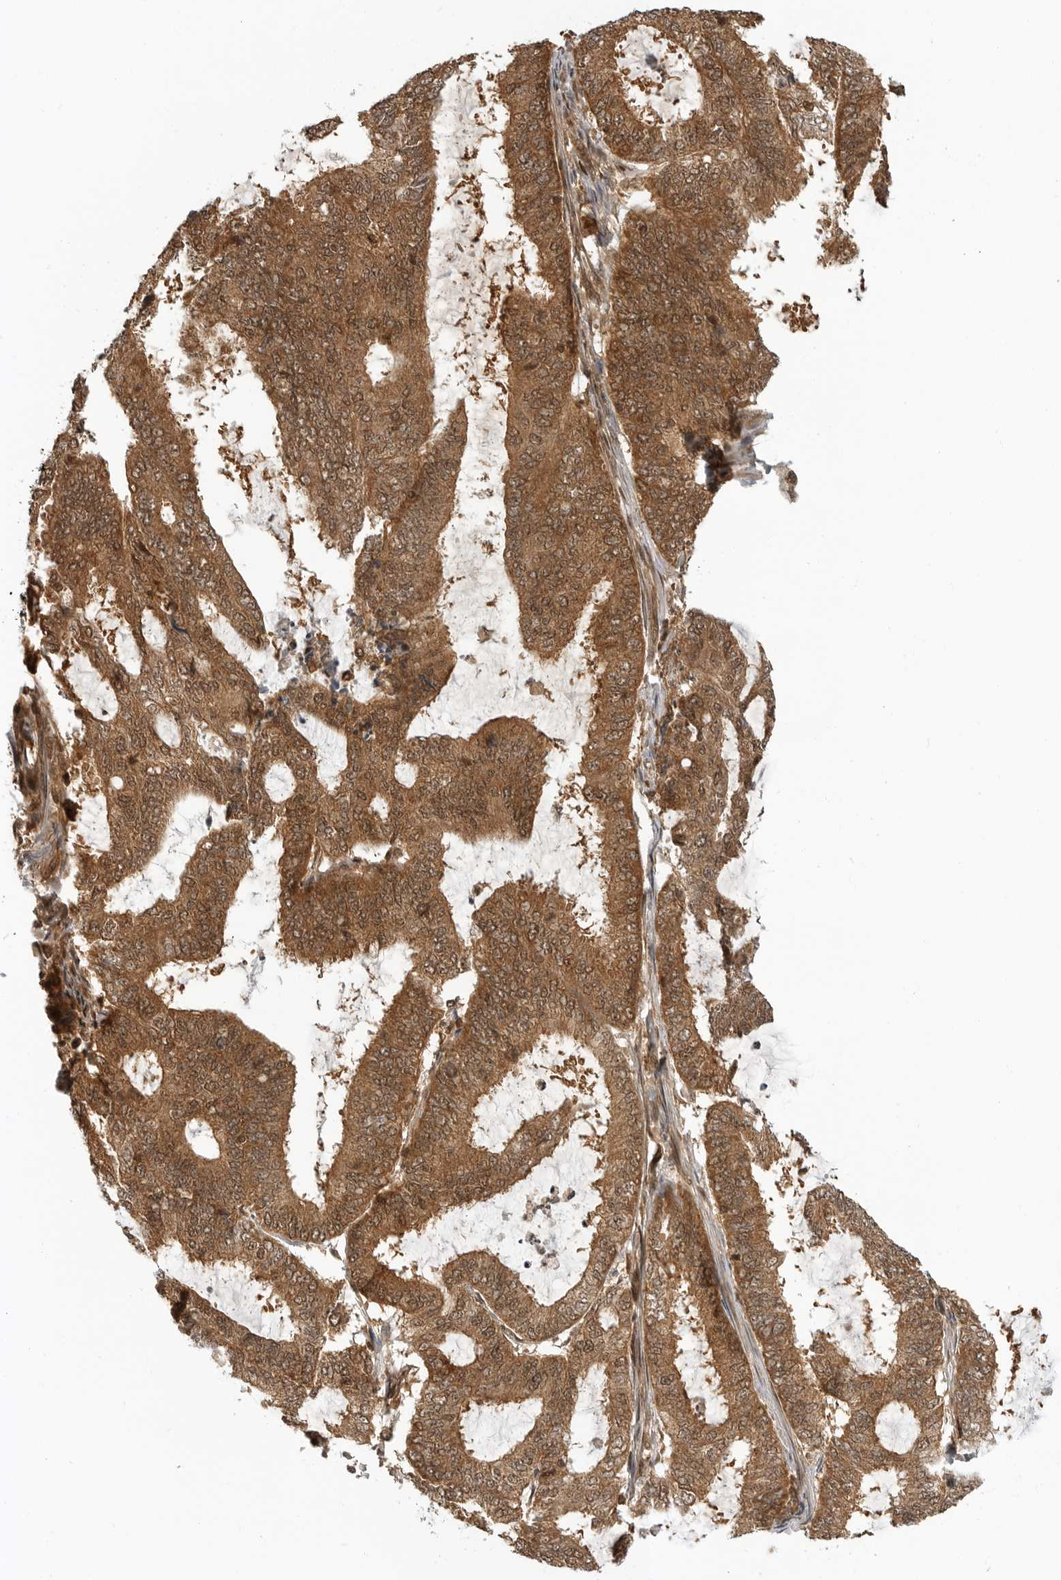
{"staining": {"intensity": "moderate", "quantity": ">75%", "location": "cytoplasmic/membranous,nuclear"}, "tissue": "endometrial cancer", "cell_type": "Tumor cells", "image_type": "cancer", "snomed": [{"axis": "morphology", "description": "Adenocarcinoma, NOS"}, {"axis": "topography", "description": "Endometrium"}], "caption": "Immunohistochemistry (IHC) histopathology image of human endometrial adenocarcinoma stained for a protein (brown), which exhibits medium levels of moderate cytoplasmic/membranous and nuclear expression in approximately >75% of tumor cells.", "gene": "SZRD1", "patient": {"sex": "female", "age": 49}}